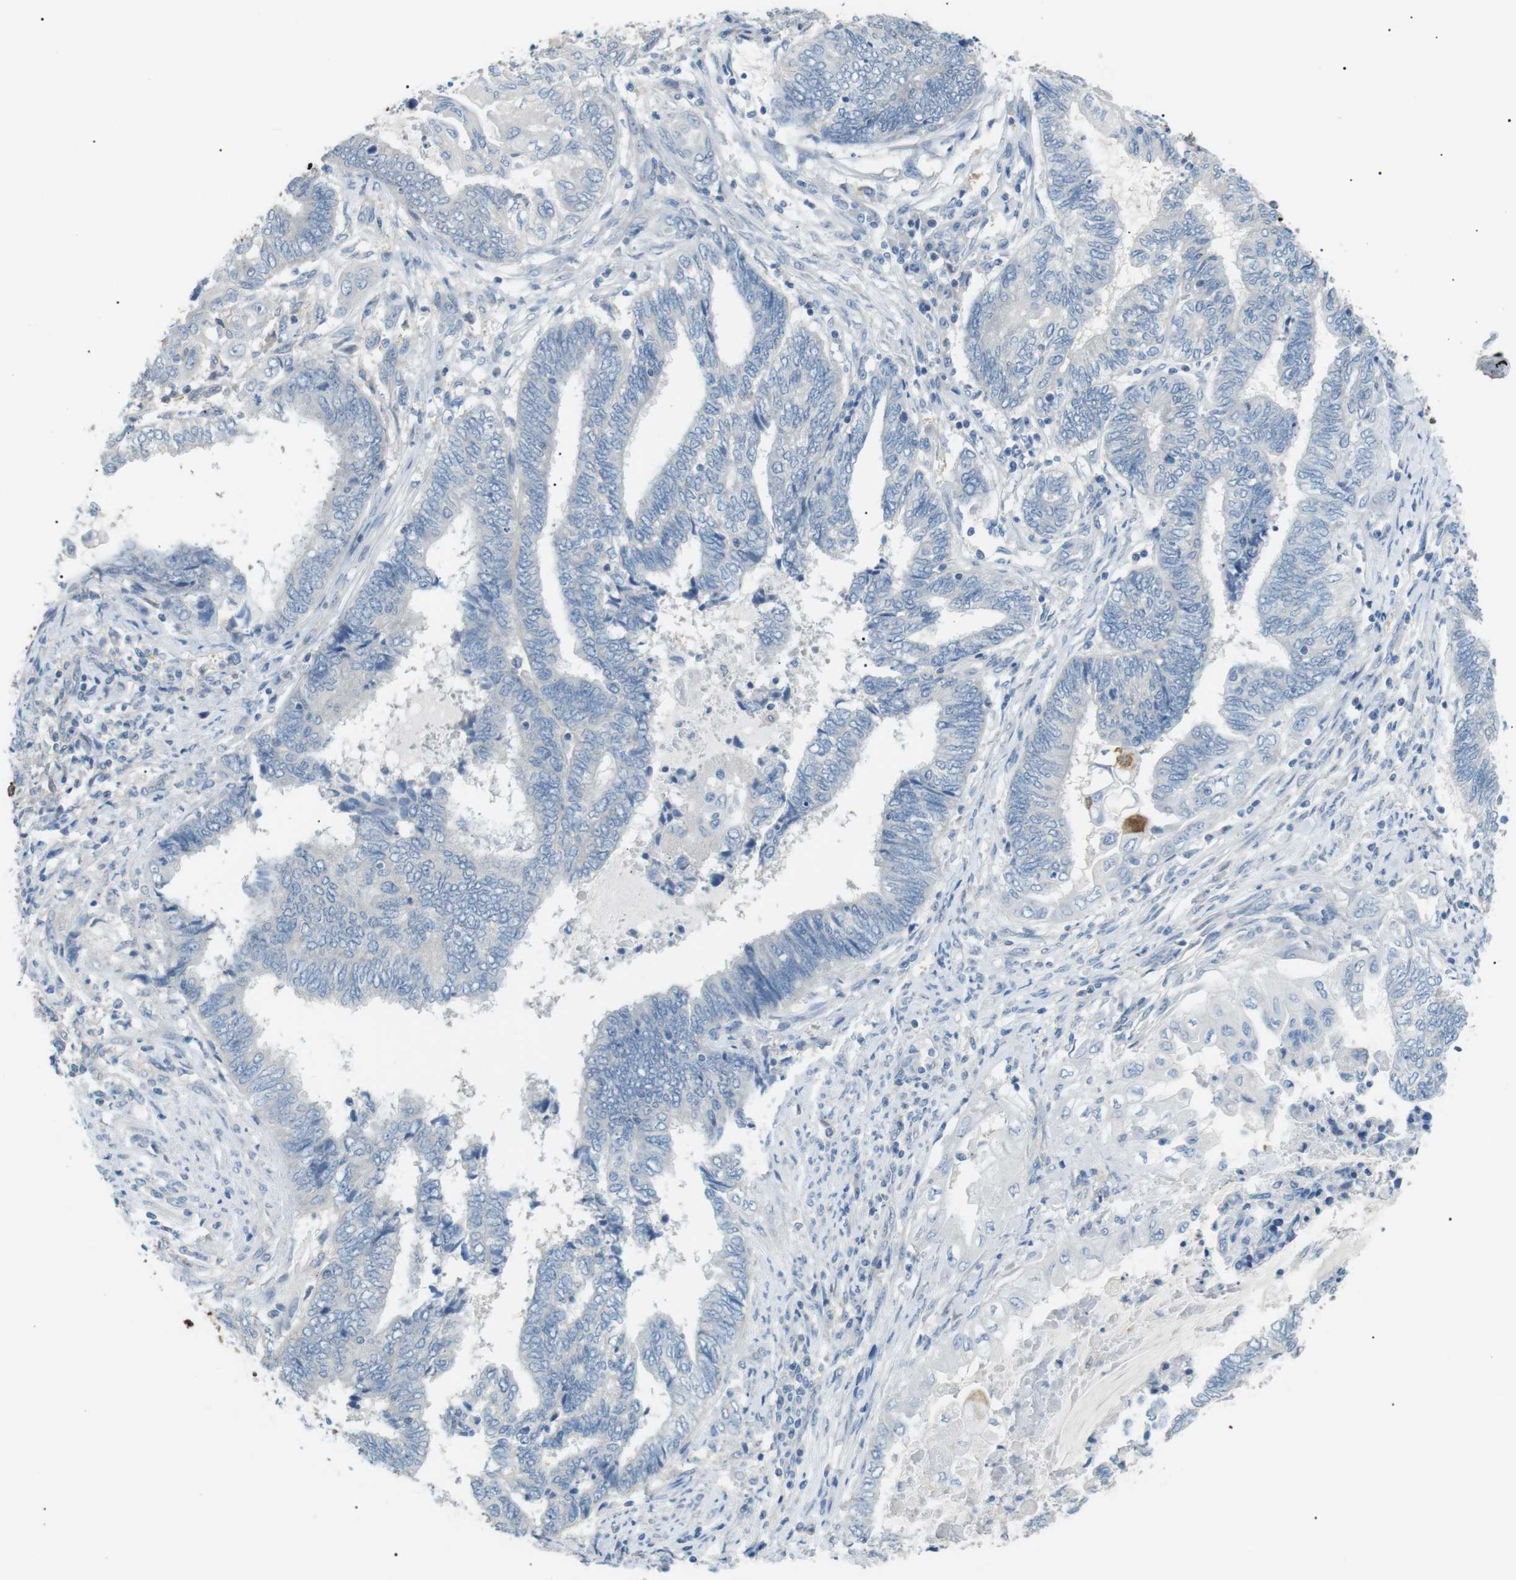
{"staining": {"intensity": "negative", "quantity": "none", "location": "none"}, "tissue": "endometrial cancer", "cell_type": "Tumor cells", "image_type": "cancer", "snomed": [{"axis": "morphology", "description": "Adenocarcinoma, NOS"}, {"axis": "topography", "description": "Uterus"}, {"axis": "topography", "description": "Endometrium"}], "caption": "This micrograph is of adenocarcinoma (endometrial) stained with immunohistochemistry (IHC) to label a protein in brown with the nuclei are counter-stained blue. There is no positivity in tumor cells.", "gene": "CDH26", "patient": {"sex": "female", "age": 70}}